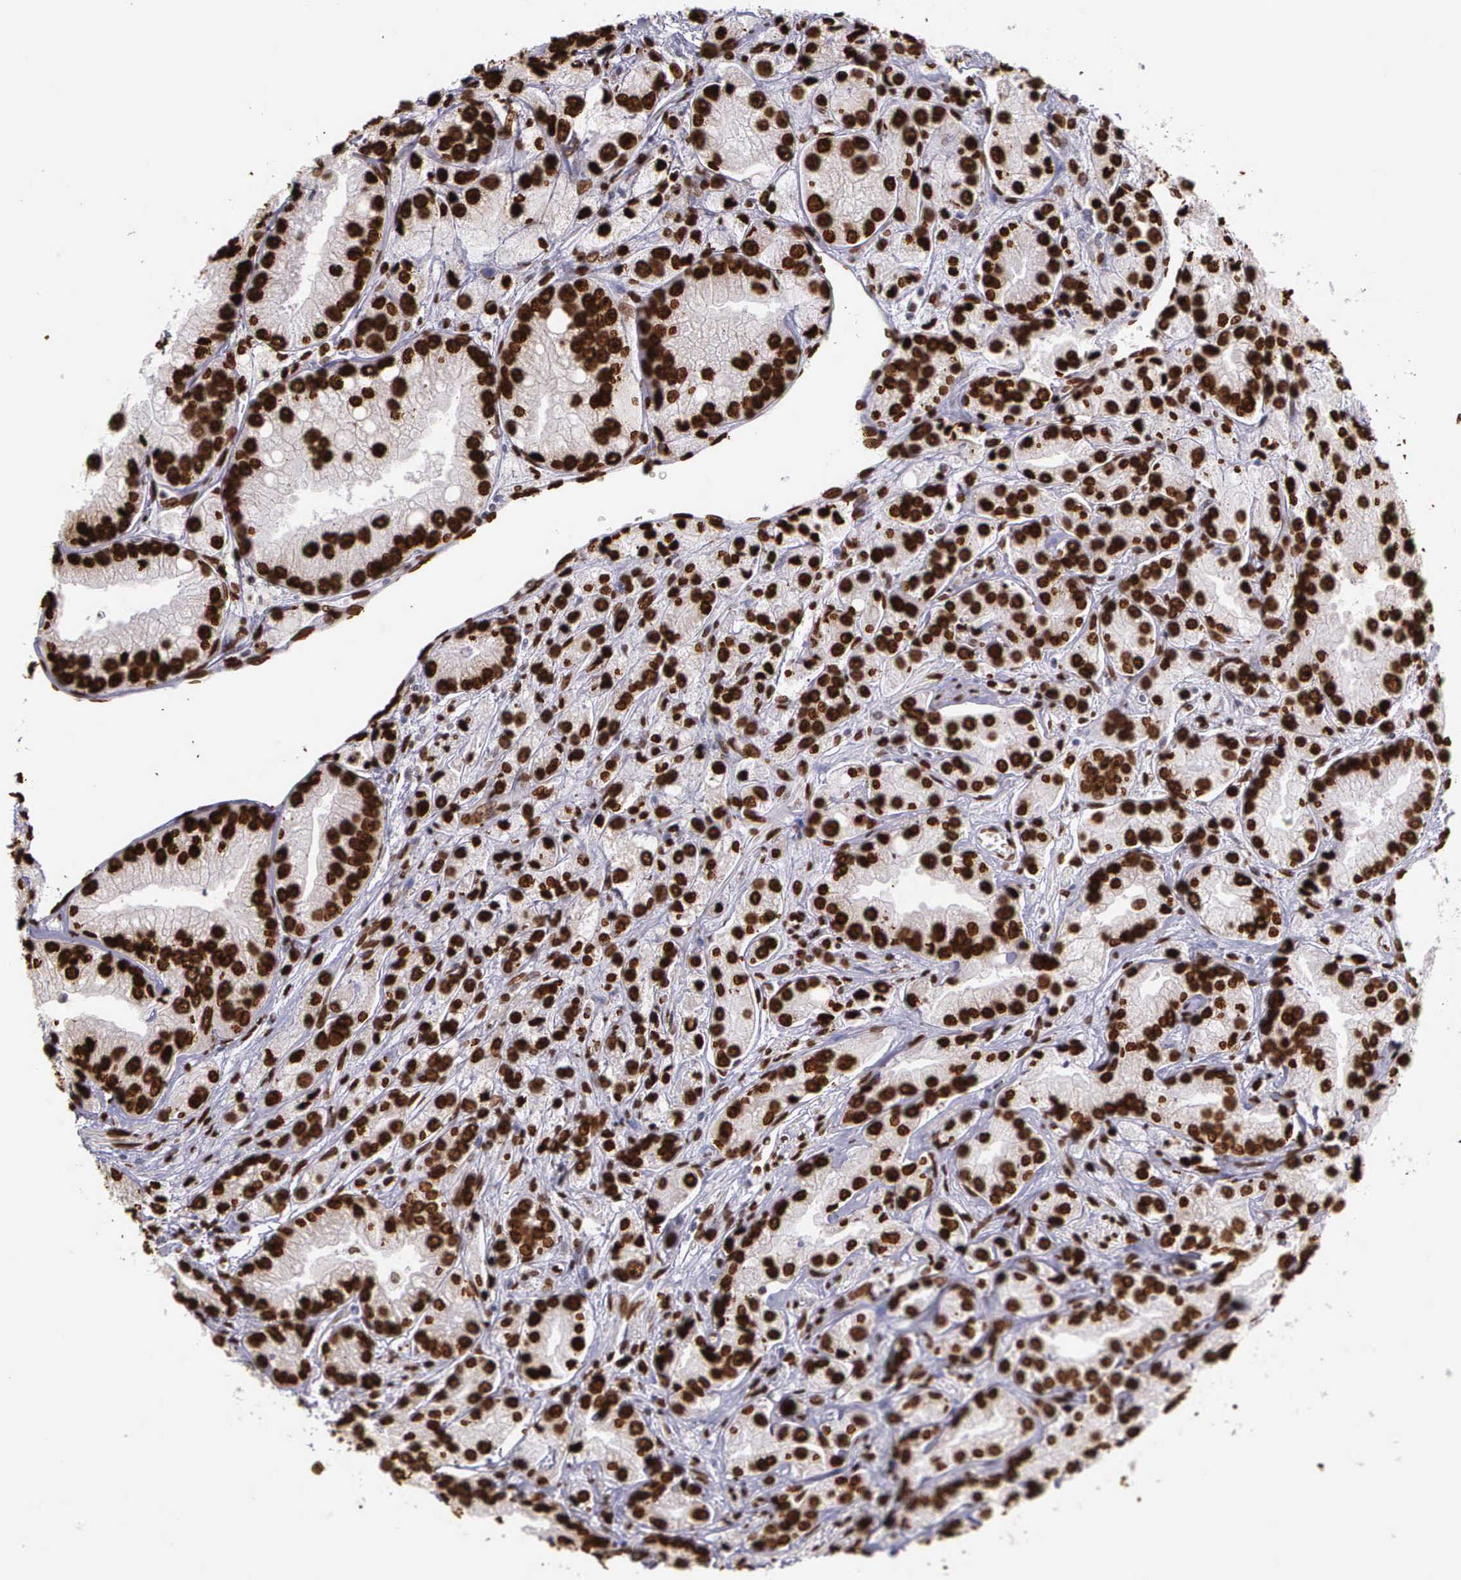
{"staining": {"intensity": "strong", "quantity": ">75%", "location": "nuclear"}, "tissue": "prostate cancer", "cell_type": "Tumor cells", "image_type": "cancer", "snomed": [{"axis": "morphology", "description": "Adenocarcinoma, Medium grade"}, {"axis": "topography", "description": "Prostate"}], "caption": "This photomicrograph demonstrates immunohistochemistry (IHC) staining of prostate adenocarcinoma (medium-grade), with high strong nuclear staining in approximately >75% of tumor cells.", "gene": "H1-0", "patient": {"sex": "male", "age": 72}}